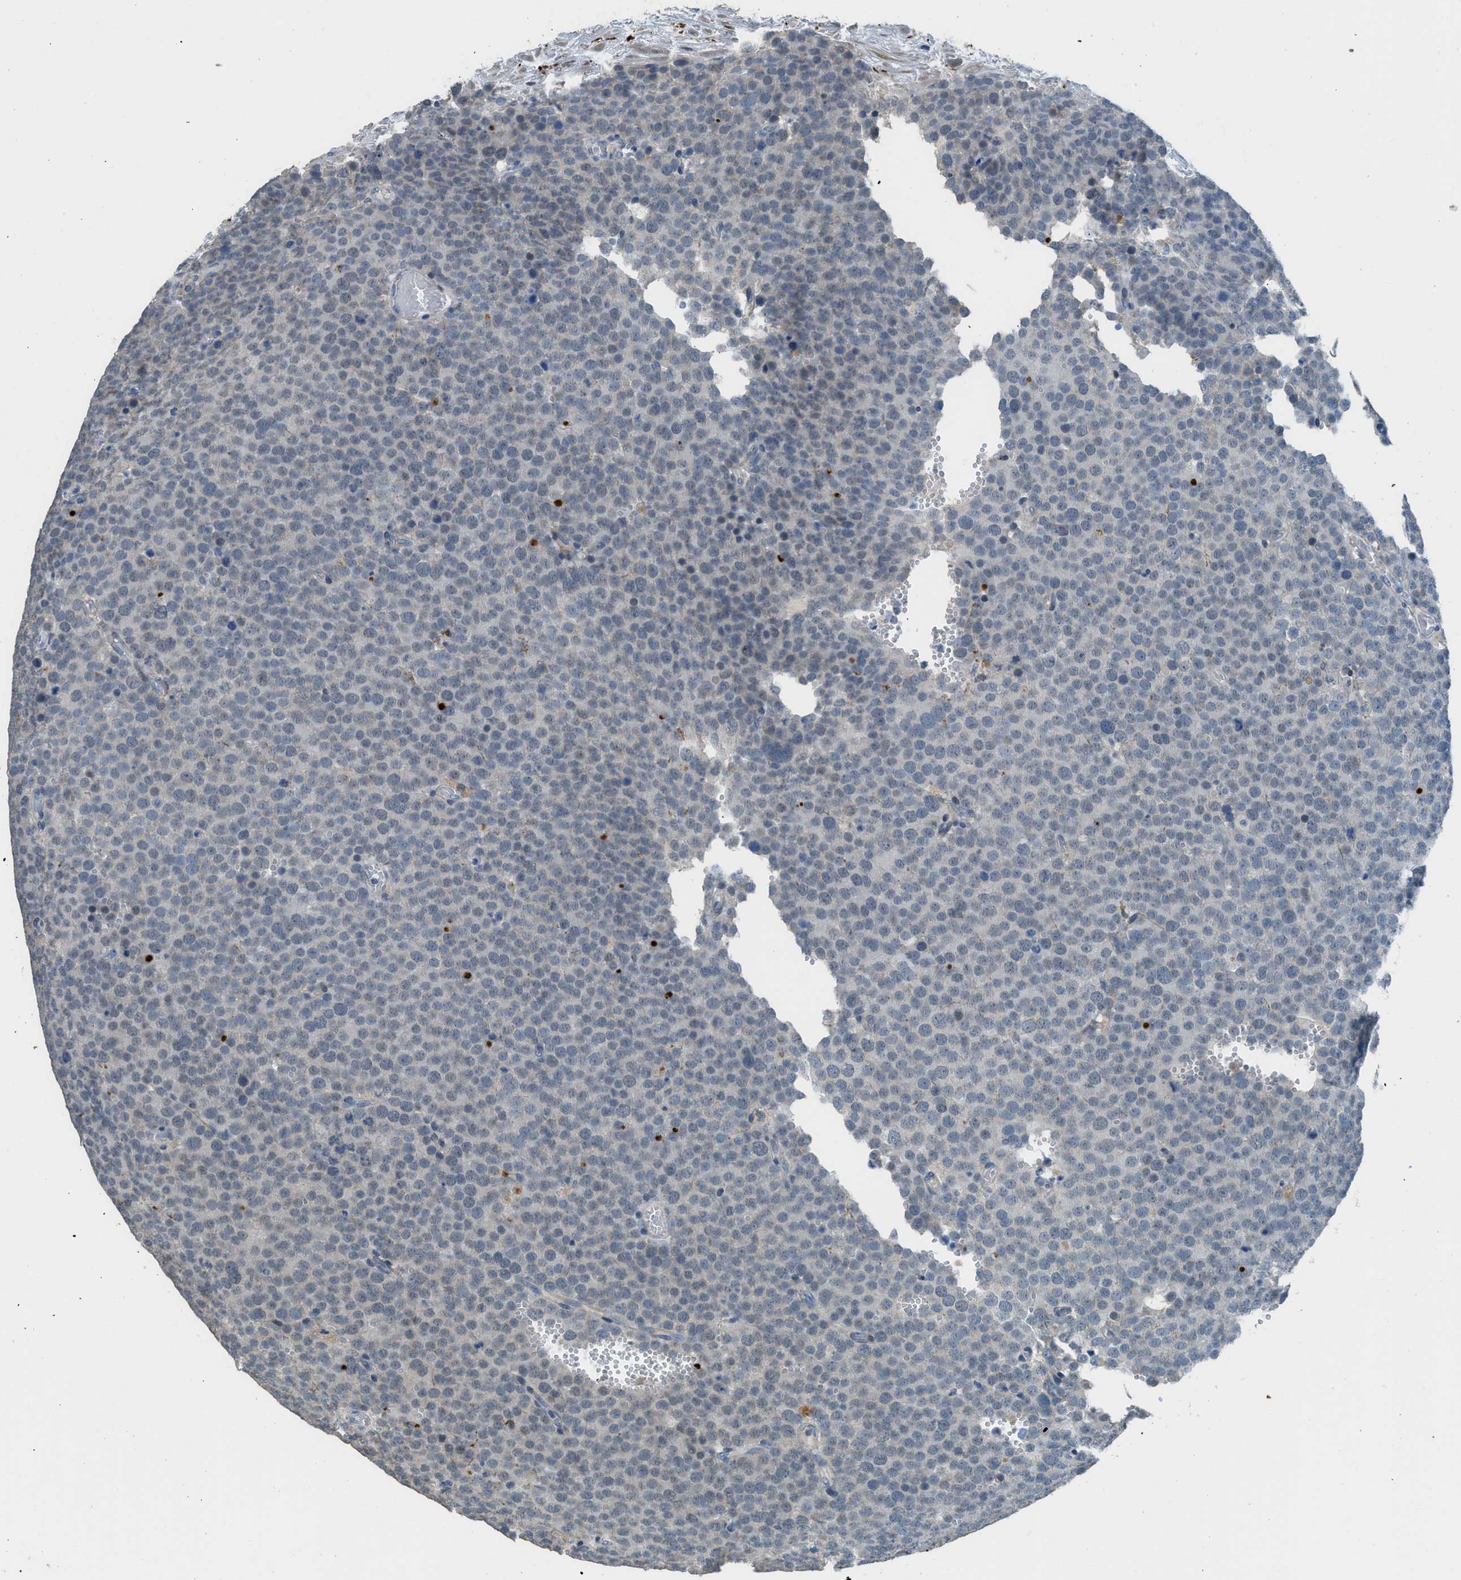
{"staining": {"intensity": "negative", "quantity": "none", "location": "none"}, "tissue": "testis cancer", "cell_type": "Tumor cells", "image_type": "cancer", "snomed": [{"axis": "morphology", "description": "Normal tissue, NOS"}, {"axis": "morphology", "description": "Seminoma, NOS"}, {"axis": "topography", "description": "Testis"}], "caption": "There is no significant expression in tumor cells of testis cancer. The staining was performed using DAB to visualize the protein expression in brown, while the nuclei were stained in blue with hematoxylin (Magnification: 20x).", "gene": "TIMD4", "patient": {"sex": "male", "age": 71}}